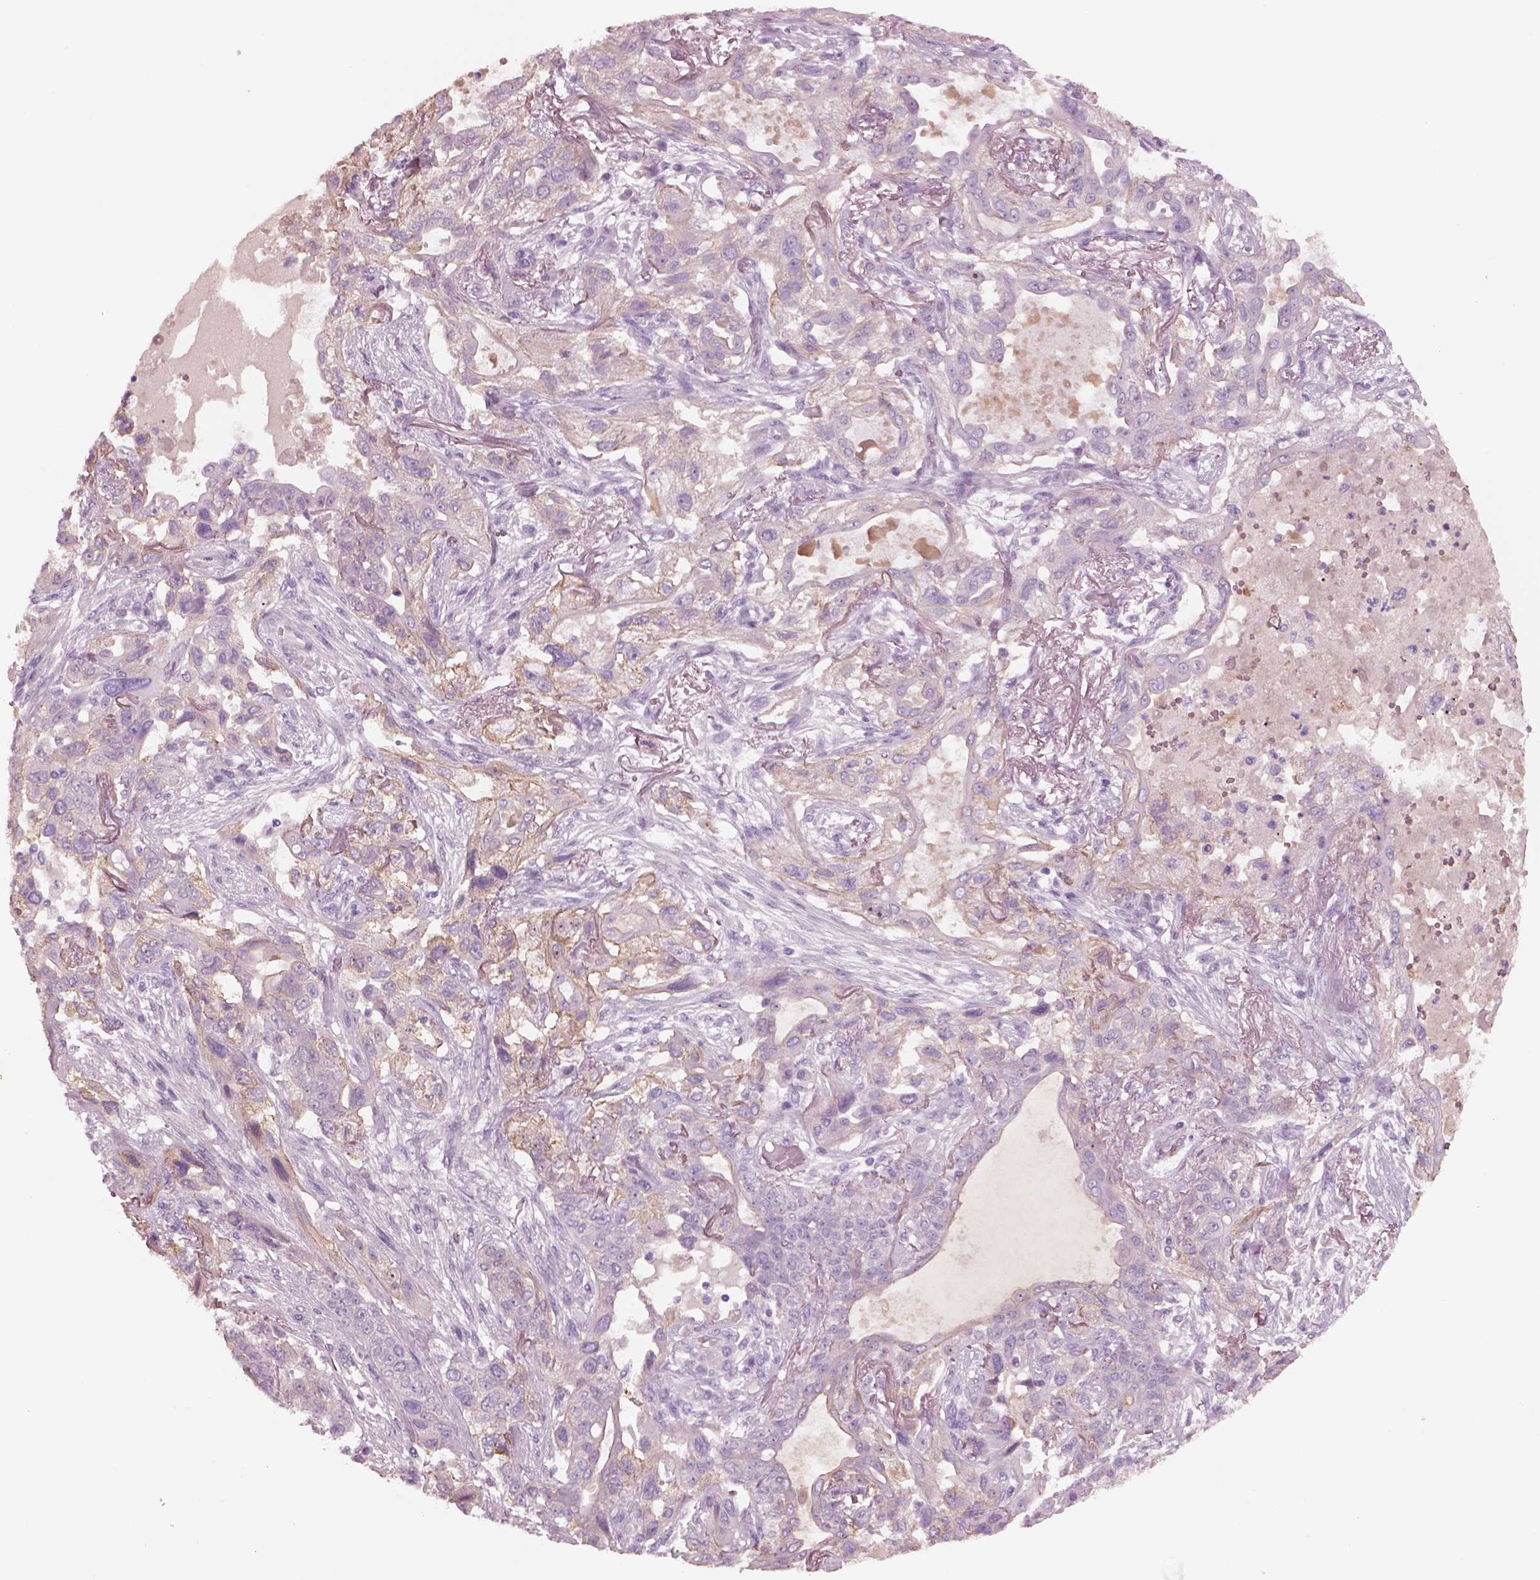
{"staining": {"intensity": "weak", "quantity": "25%-75%", "location": "cytoplasmic/membranous"}, "tissue": "lung cancer", "cell_type": "Tumor cells", "image_type": "cancer", "snomed": [{"axis": "morphology", "description": "Squamous cell carcinoma, NOS"}, {"axis": "topography", "description": "Lung"}], "caption": "Lung cancer tissue demonstrates weak cytoplasmic/membranous expression in about 25%-75% of tumor cells, visualized by immunohistochemistry. (DAB (3,3'-diaminobenzidine) = brown stain, brightfield microscopy at high magnification).", "gene": "IGLL1", "patient": {"sex": "female", "age": 70}}